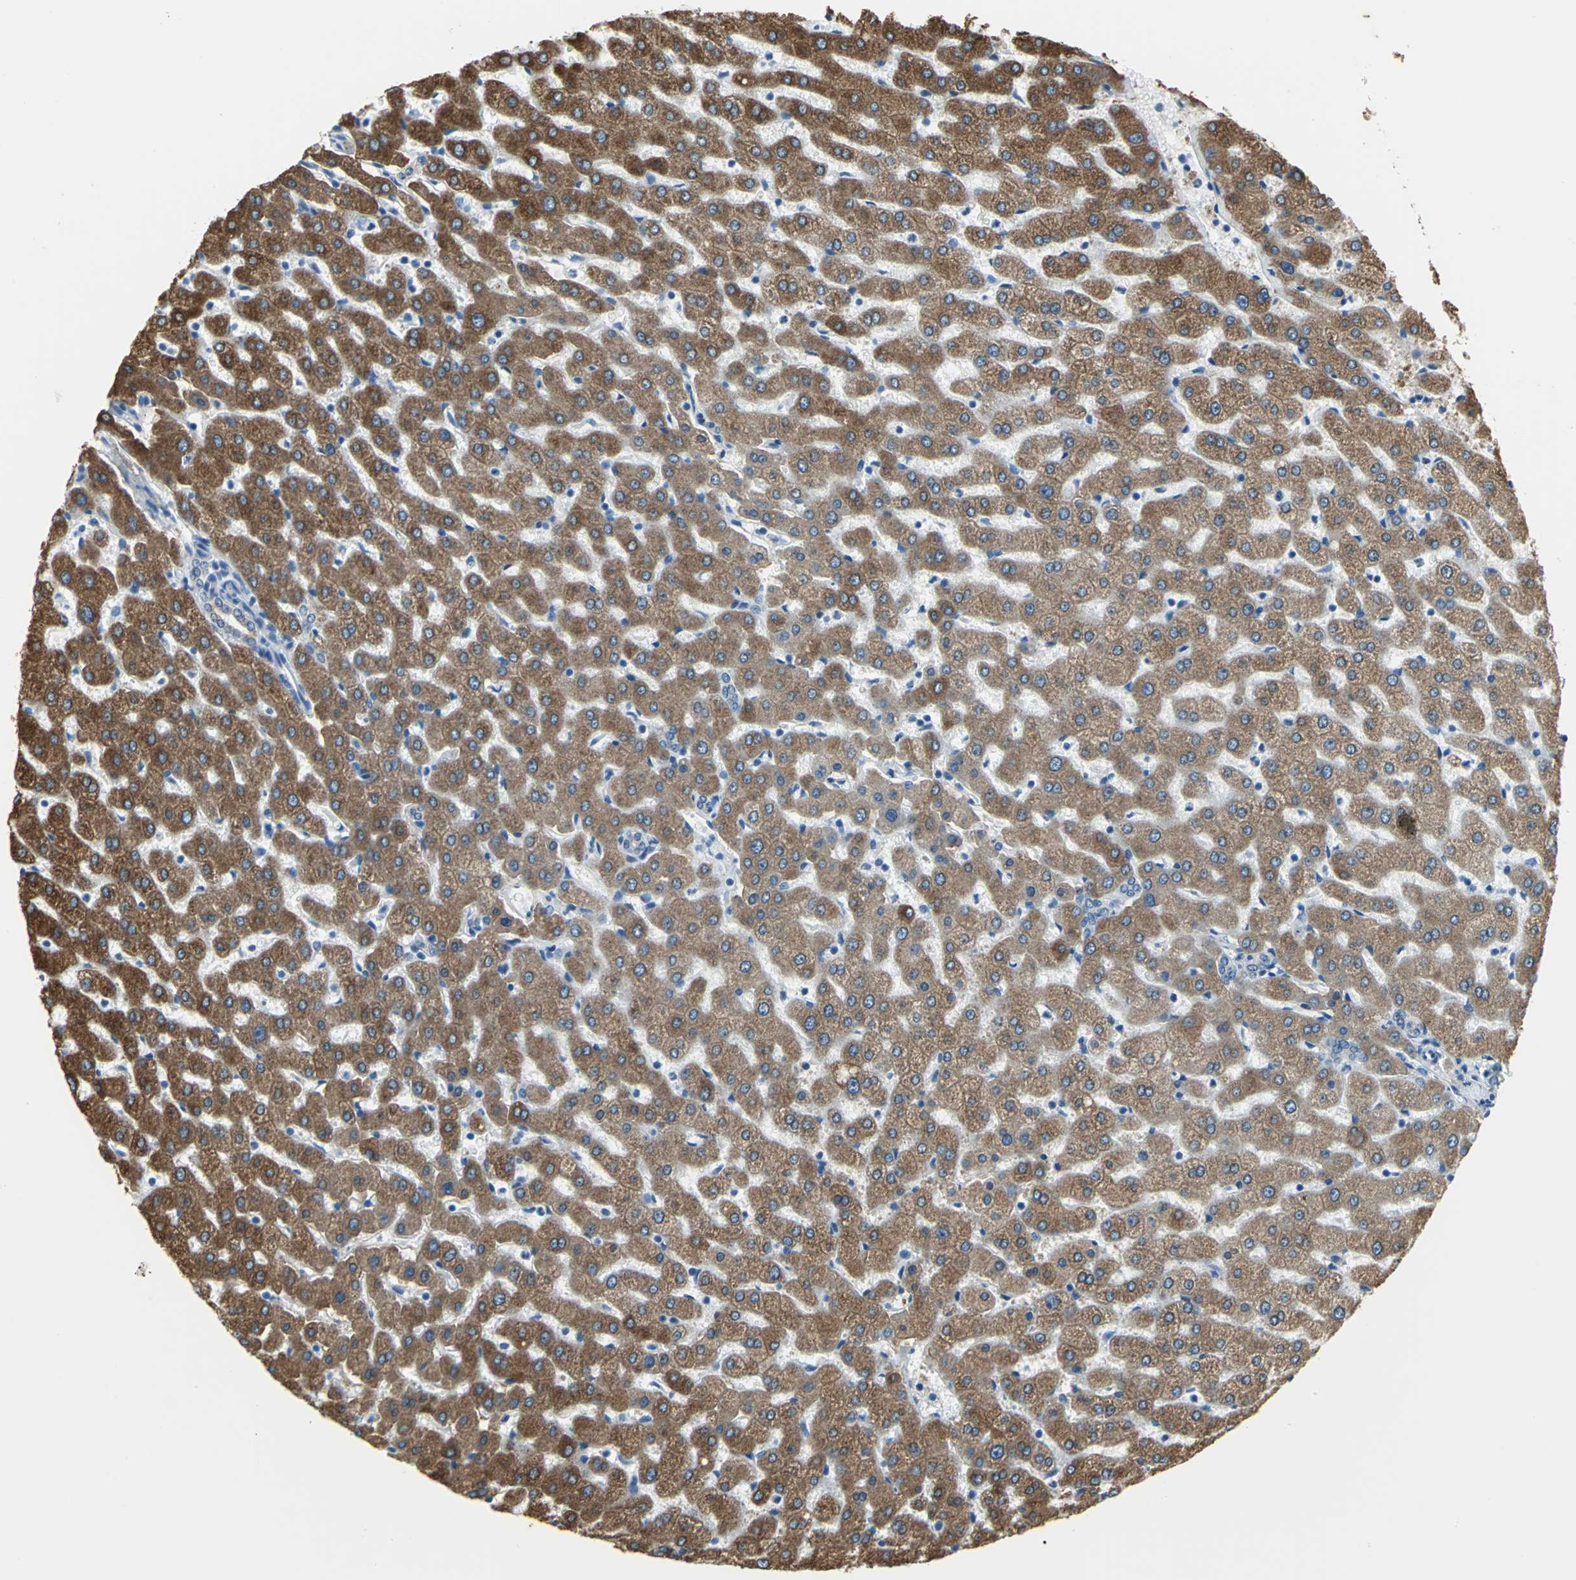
{"staining": {"intensity": "weak", "quantity": "25%-75%", "location": "cytoplasmic/membranous"}, "tissue": "liver", "cell_type": "Cholangiocytes", "image_type": "normal", "snomed": [{"axis": "morphology", "description": "Normal tissue, NOS"}, {"axis": "morphology", "description": "Fibrosis, NOS"}, {"axis": "topography", "description": "Liver"}], "caption": "Immunohistochemical staining of unremarkable human liver exhibits low levels of weak cytoplasmic/membranous expression in approximately 25%-75% of cholangiocytes. The protein of interest is shown in brown color, while the nuclei are stained blue.", "gene": "CYB5A", "patient": {"sex": "female", "age": 29}}